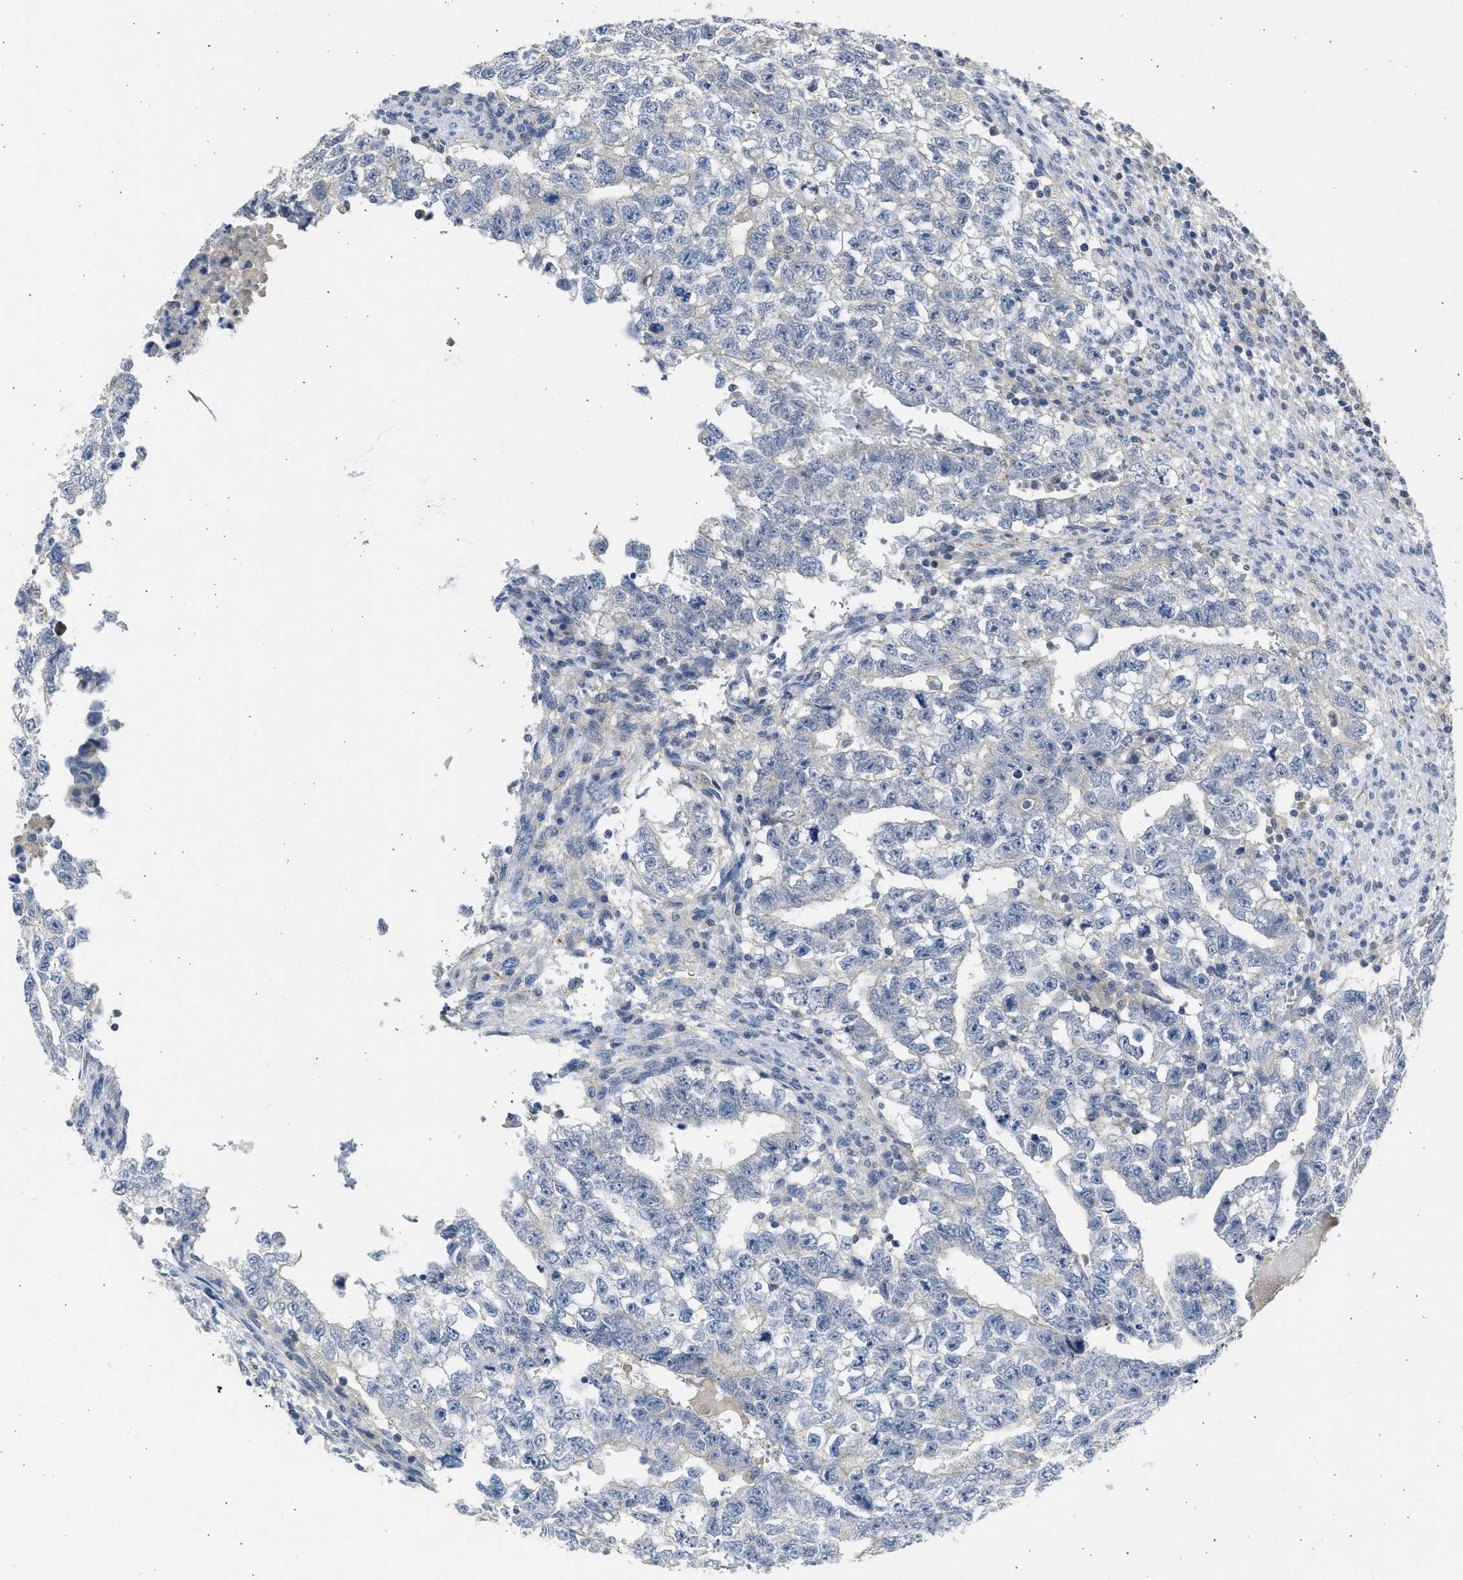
{"staining": {"intensity": "negative", "quantity": "none", "location": "none"}, "tissue": "testis cancer", "cell_type": "Tumor cells", "image_type": "cancer", "snomed": [{"axis": "morphology", "description": "Seminoma, NOS"}, {"axis": "morphology", "description": "Carcinoma, Embryonal, NOS"}, {"axis": "topography", "description": "Testis"}], "caption": "A high-resolution micrograph shows IHC staining of seminoma (testis), which displays no significant positivity in tumor cells. The staining was performed using DAB to visualize the protein expression in brown, while the nuclei were stained in blue with hematoxylin (Magnification: 20x).", "gene": "PCNX3", "patient": {"sex": "male", "age": 38}}